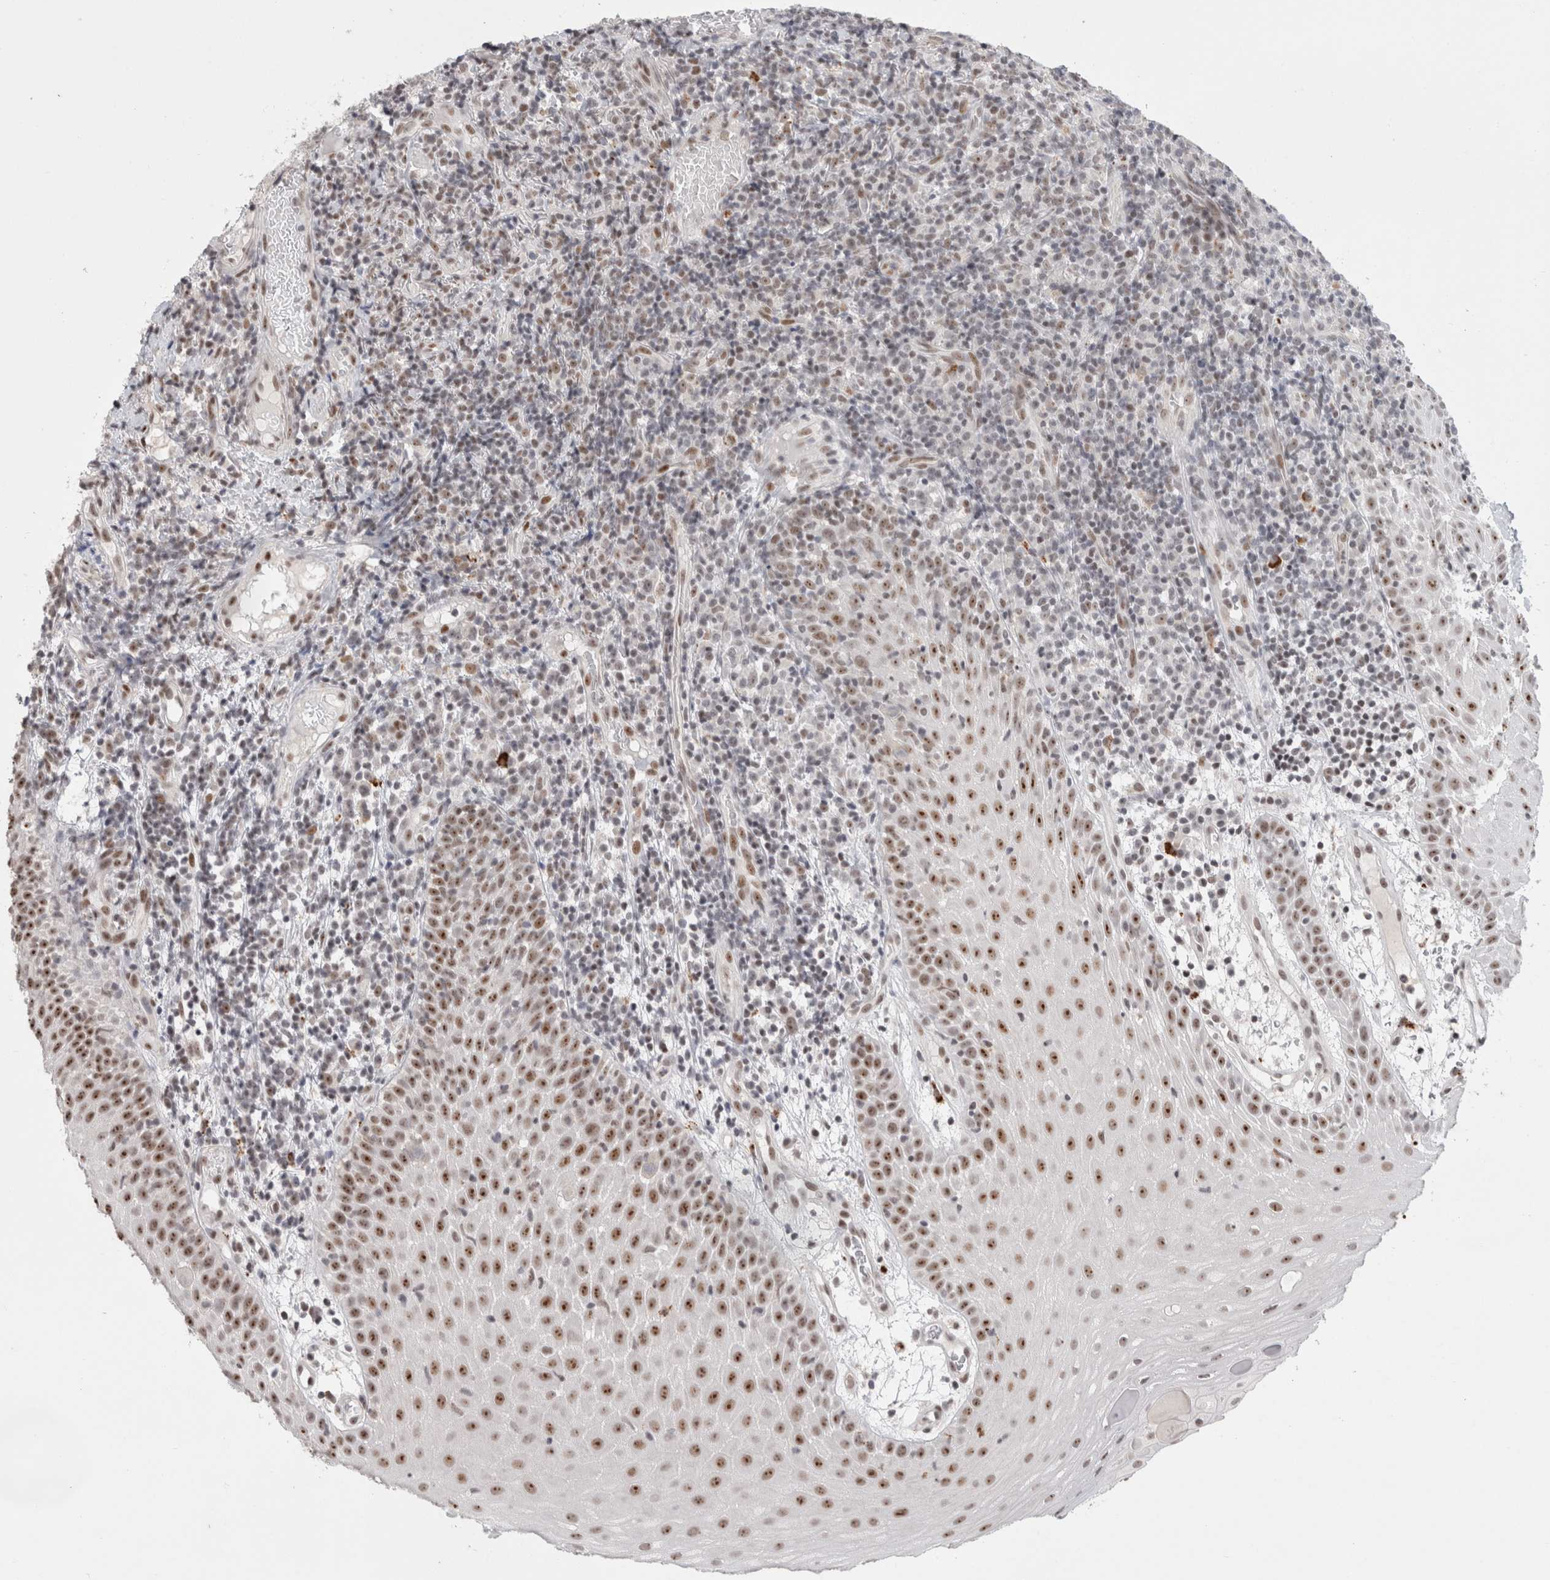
{"staining": {"intensity": "moderate", "quantity": ">75%", "location": "nuclear"}, "tissue": "oral mucosa", "cell_type": "Squamous epithelial cells", "image_type": "normal", "snomed": [{"axis": "morphology", "description": "Normal tissue, NOS"}, {"axis": "topography", "description": "Oral tissue"}], "caption": "Normal oral mucosa demonstrates moderate nuclear staining in about >75% of squamous epithelial cells, visualized by immunohistochemistry. The protein of interest is stained brown, and the nuclei are stained in blue (DAB (3,3'-diaminobenzidine) IHC with brightfield microscopy, high magnification).", "gene": "SENP6", "patient": {"sex": "male", "age": 60}}